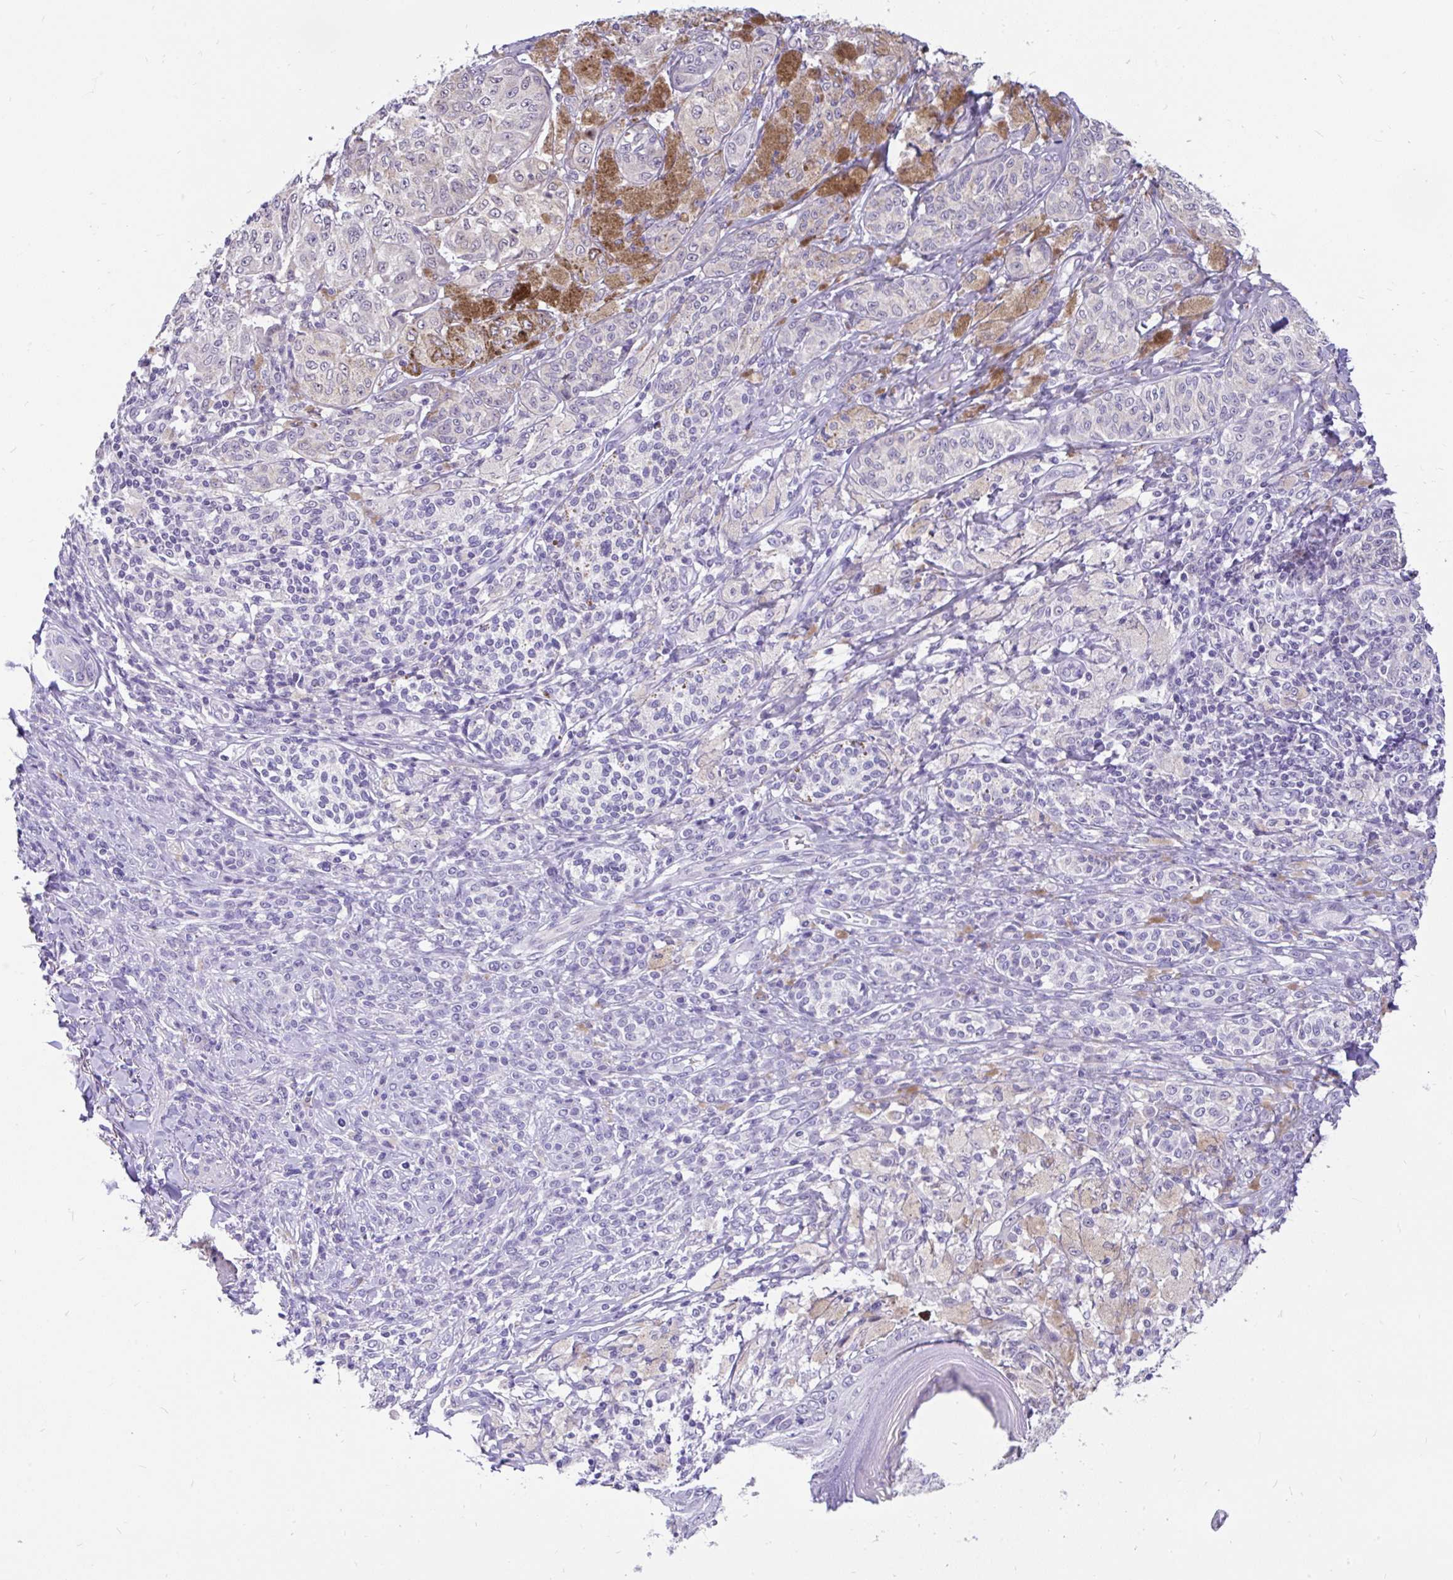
{"staining": {"intensity": "negative", "quantity": "none", "location": "none"}, "tissue": "melanoma", "cell_type": "Tumor cells", "image_type": "cancer", "snomed": [{"axis": "morphology", "description": "Malignant melanoma, NOS"}, {"axis": "topography", "description": "Skin"}], "caption": "An immunohistochemistry histopathology image of melanoma is shown. There is no staining in tumor cells of melanoma.", "gene": "INTS5", "patient": {"sex": "male", "age": 42}}